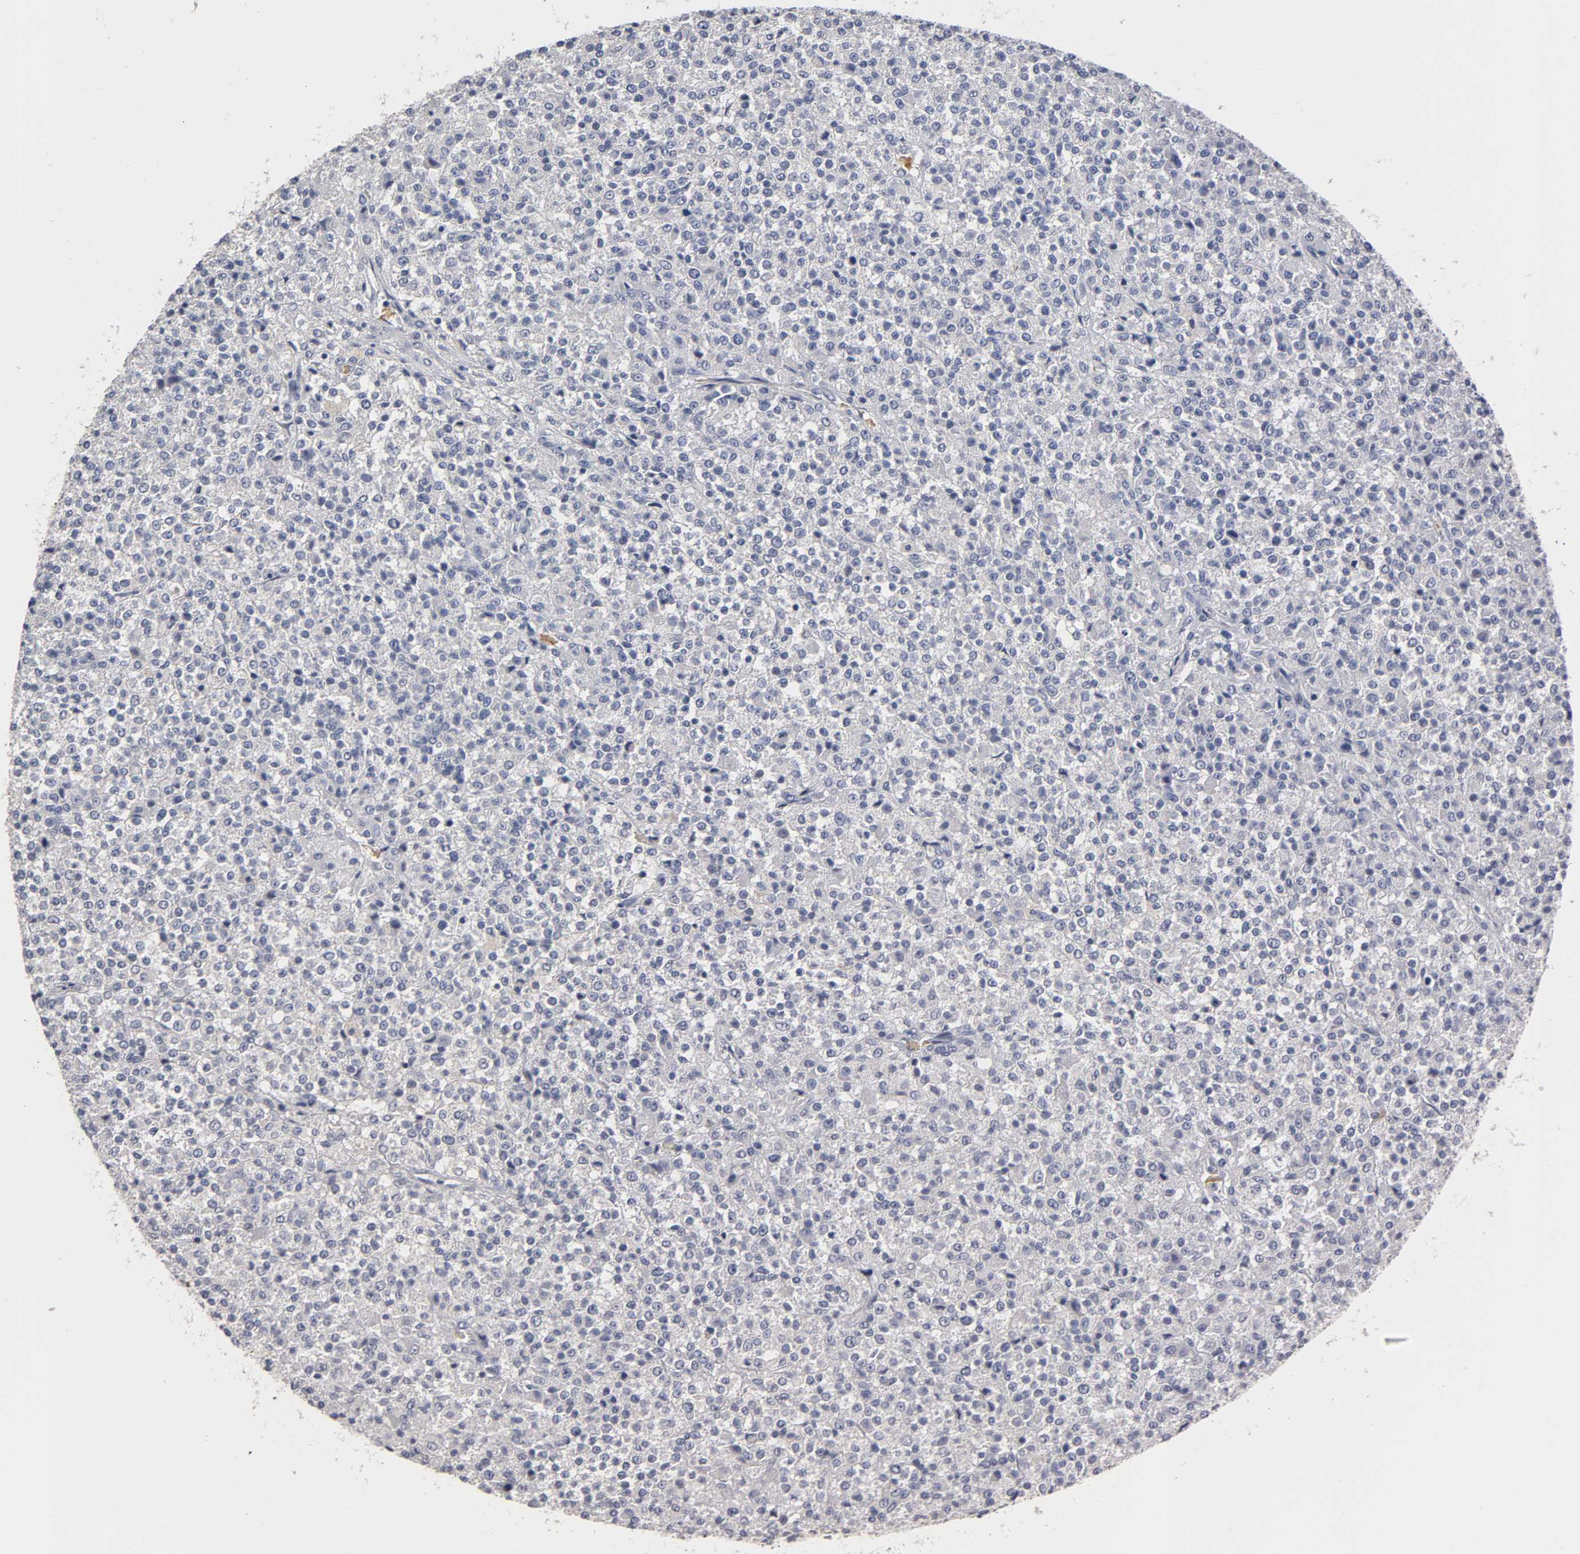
{"staining": {"intensity": "negative", "quantity": "none", "location": "none"}, "tissue": "testis cancer", "cell_type": "Tumor cells", "image_type": "cancer", "snomed": [{"axis": "morphology", "description": "Seminoma, NOS"}, {"axis": "topography", "description": "Testis"}], "caption": "The photomicrograph reveals no significant expression in tumor cells of testis cancer (seminoma). (Brightfield microscopy of DAB IHC at high magnification).", "gene": "OVOL1", "patient": {"sex": "male", "age": 59}}